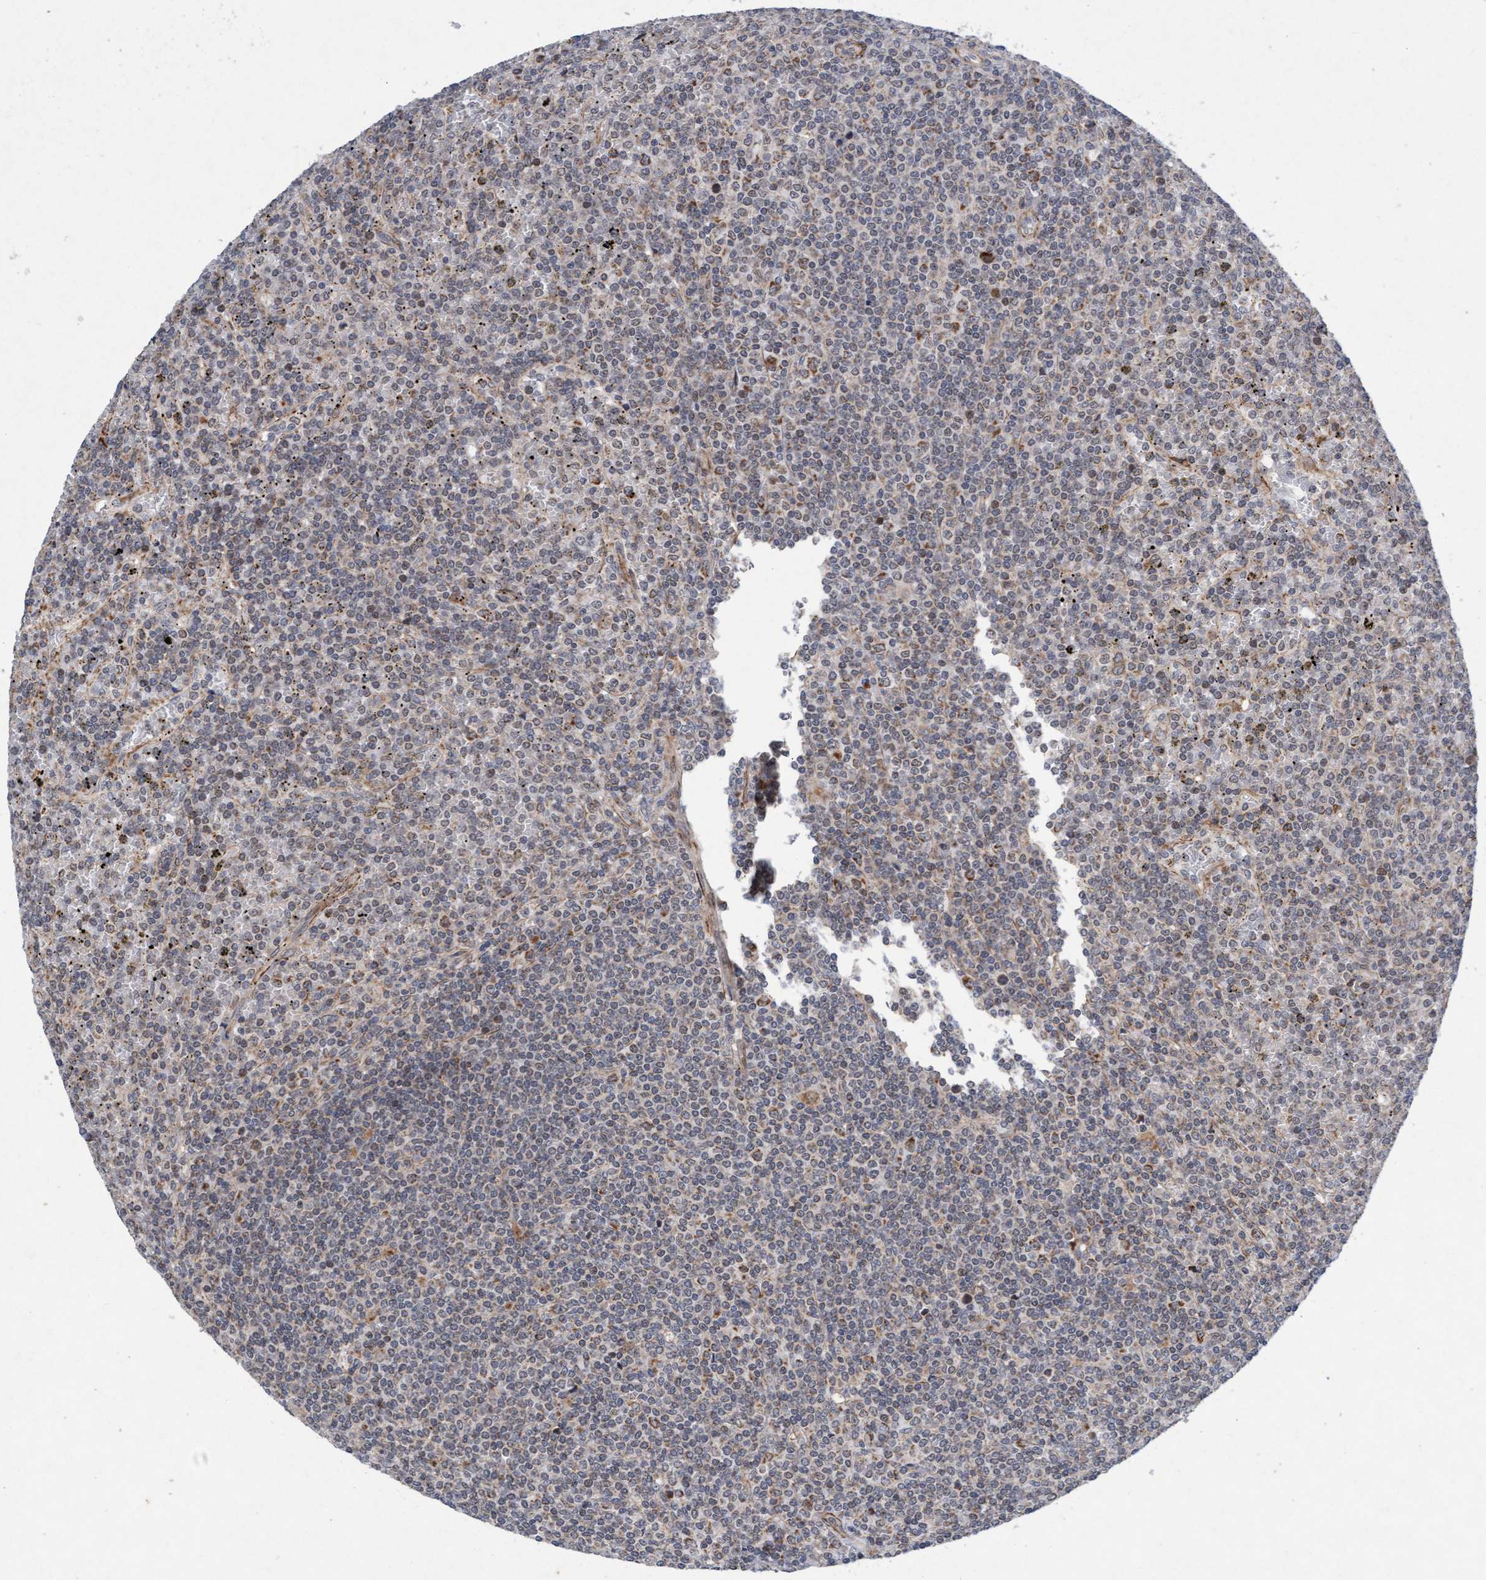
{"staining": {"intensity": "moderate", "quantity": "<25%", "location": "cytoplasmic/membranous"}, "tissue": "lymphoma", "cell_type": "Tumor cells", "image_type": "cancer", "snomed": [{"axis": "morphology", "description": "Malignant lymphoma, non-Hodgkin's type, Low grade"}, {"axis": "topography", "description": "Spleen"}], "caption": "This histopathology image exhibits IHC staining of human lymphoma, with low moderate cytoplasmic/membranous expression in about <25% of tumor cells.", "gene": "TMEM70", "patient": {"sex": "female", "age": 19}}